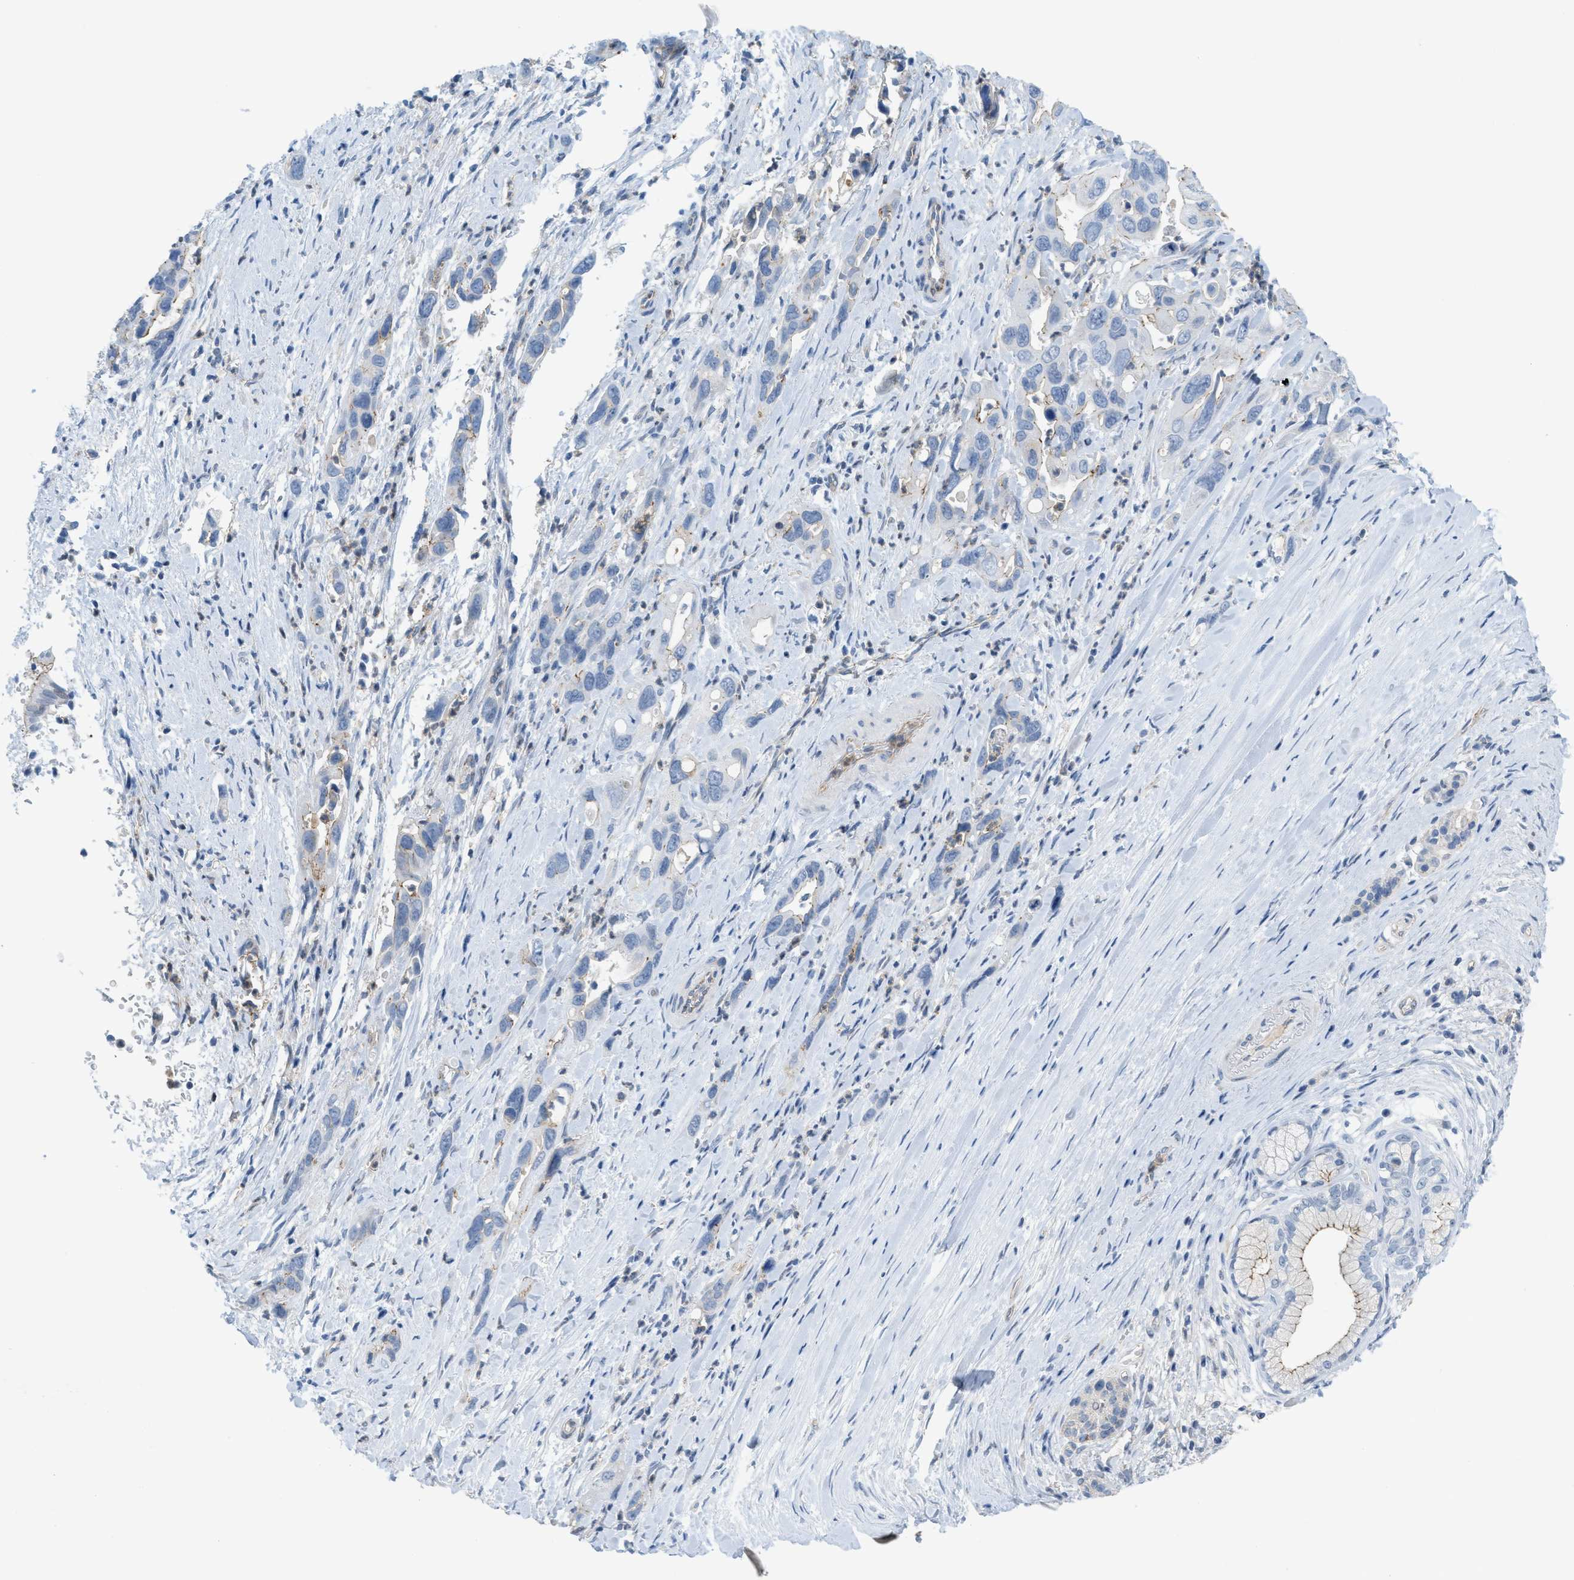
{"staining": {"intensity": "negative", "quantity": "none", "location": "none"}, "tissue": "pancreatic cancer", "cell_type": "Tumor cells", "image_type": "cancer", "snomed": [{"axis": "morphology", "description": "Adenocarcinoma, NOS"}, {"axis": "topography", "description": "Pancreas"}], "caption": "Tumor cells show no significant protein staining in pancreatic cancer.", "gene": "CRB3", "patient": {"sex": "female", "age": 70}}